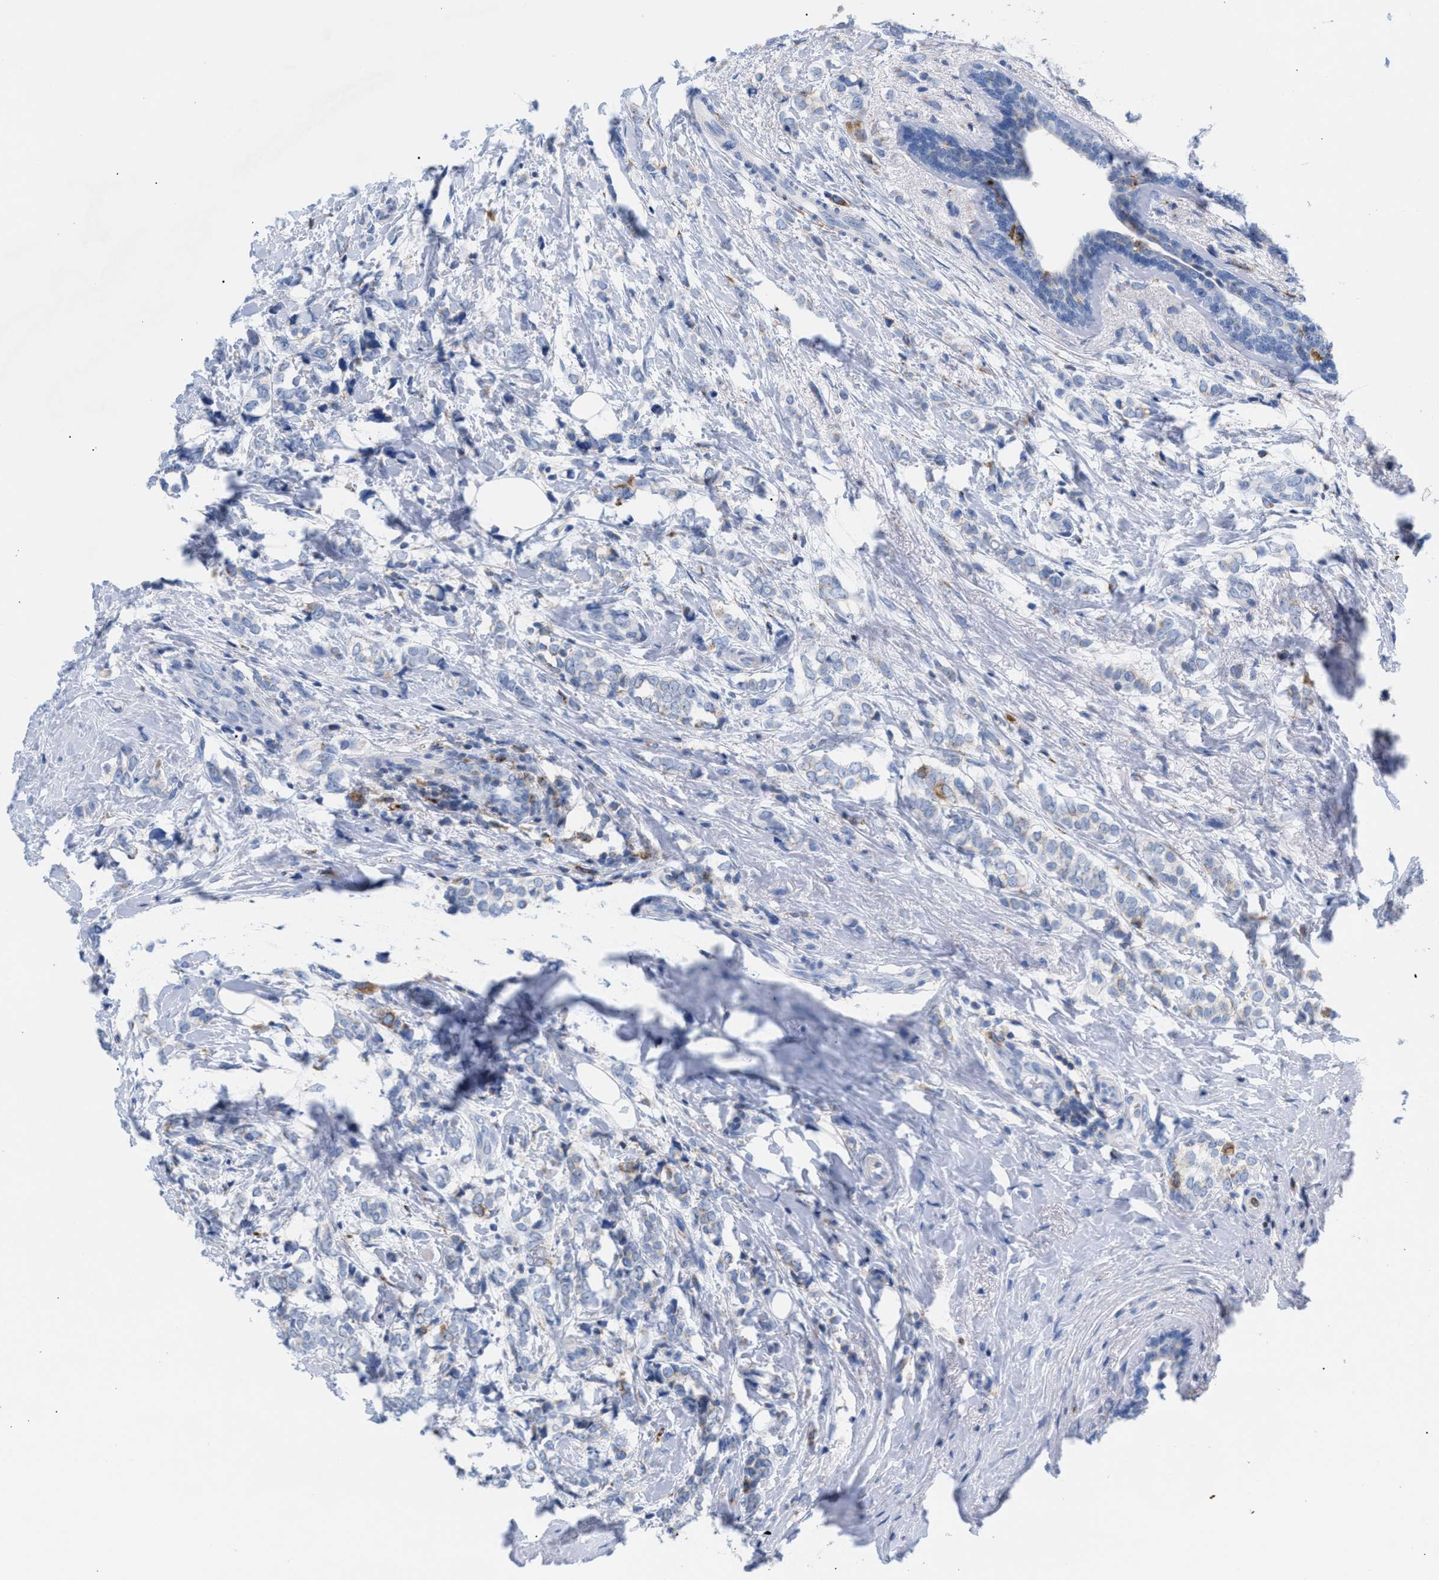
{"staining": {"intensity": "moderate", "quantity": "<25%", "location": "cytoplasmic/membranous"}, "tissue": "breast cancer", "cell_type": "Tumor cells", "image_type": "cancer", "snomed": [{"axis": "morphology", "description": "Normal tissue, NOS"}, {"axis": "morphology", "description": "Lobular carcinoma"}, {"axis": "topography", "description": "Breast"}], "caption": "Immunohistochemical staining of human breast cancer shows low levels of moderate cytoplasmic/membranous protein positivity in about <25% of tumor cells.", "gene": "TACC3", "patient": {"sex": "female", "age": 47}}